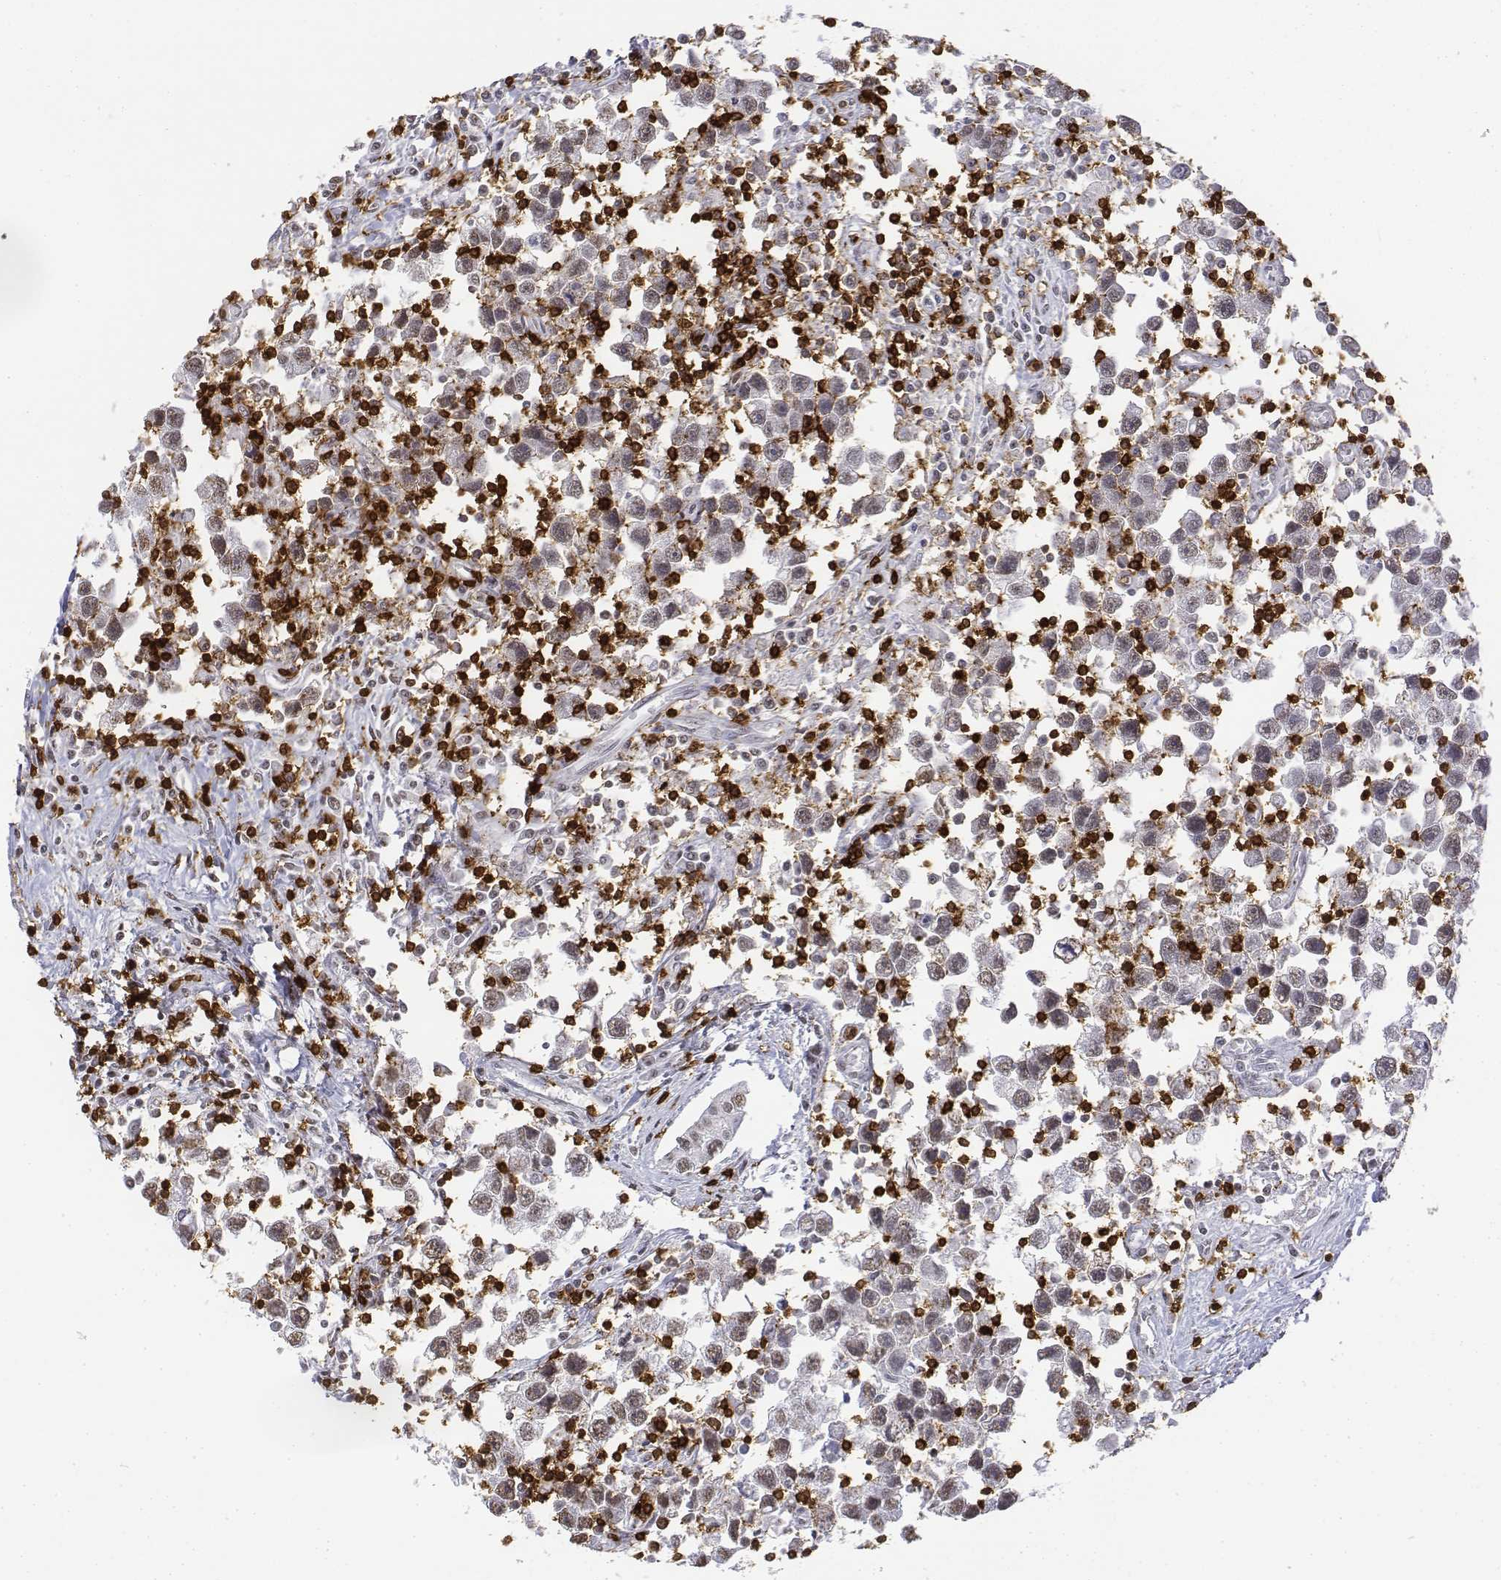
{"staining": {"intensity": "weak", "quantity": "25%-75%", "location": "nuclear"}, "tissue": "testis cancer", "cell_type": "Tumor cells", "image_type": "cancer", "snomed": [{"axis": "morphology", "description": "Seminoma, NOS"}, {"axis": "topography", "description": "Testis"}], "caption": "Testis cancer was stained to show a protein in brown. There is low levels of weak nuclear positivity in approximately 25%-75% of tumor cells.", "gene": "CD3E", "patient": {"sex": "male", "age": 30}}